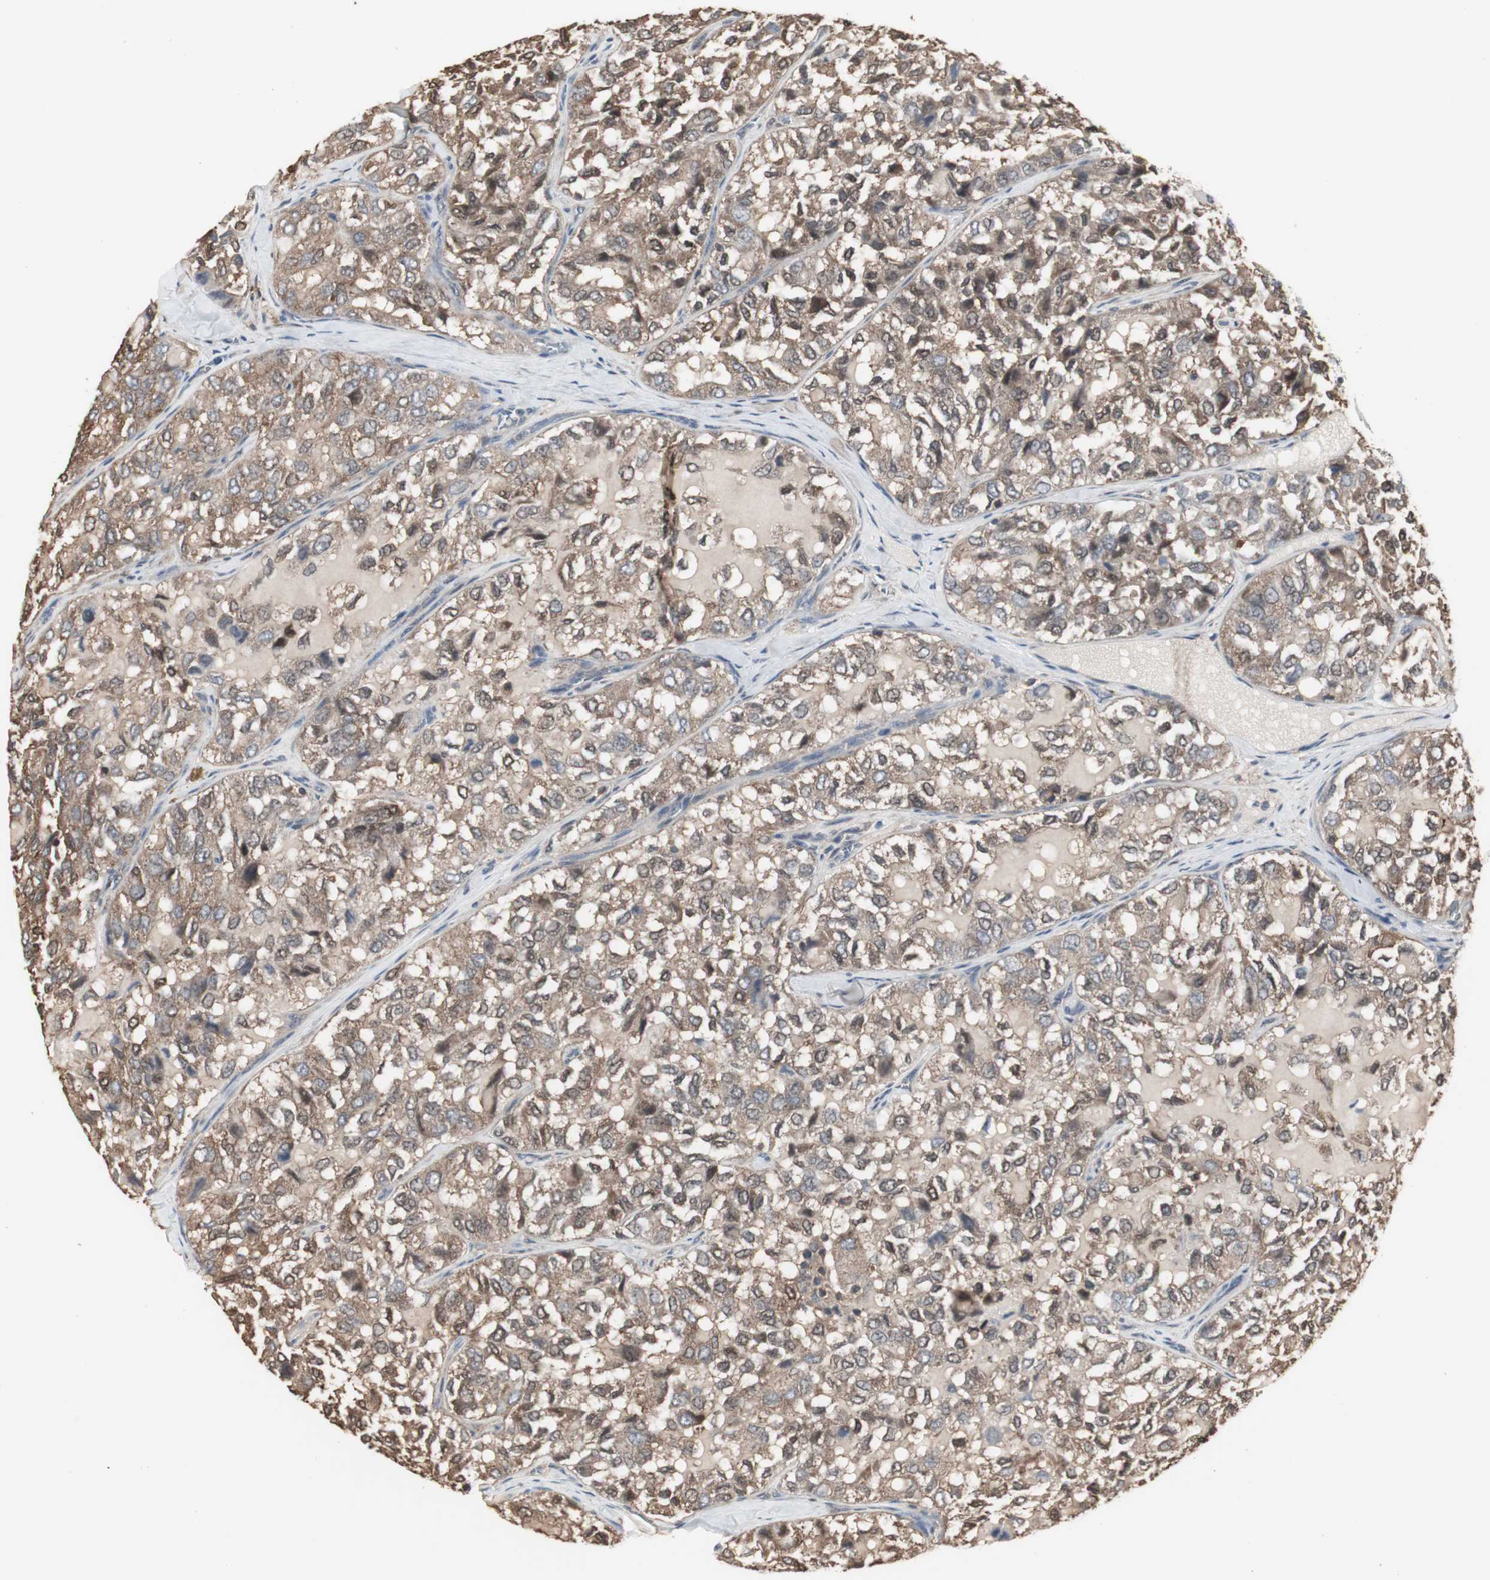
{"staining": {"intensity": "moderate", "quantity": ">75%", "location": "cytoplasmic/membranous"}, "tissue": "thyroid cancer", "cell_type": "Tumor cells", "image_type": "cancer", "snomed": [{"axis": "morphology", "description": "Follicular adenoma carcinoma, NOS"}, {"axis": "topography", "description": "Thyroid gland"}], "caption": "Follicular adenoma carcinoma (thyroid) tissue reveals moderate cytoplasmic/membranous positivity in approximately >75% of tumor cells, visualized by immunohistochemistry. (DAB IHC, brown staining for protein, blue staining for nuclei).", "gene": "HPRT1", "patient": {"sex": "male", "age": 75}}